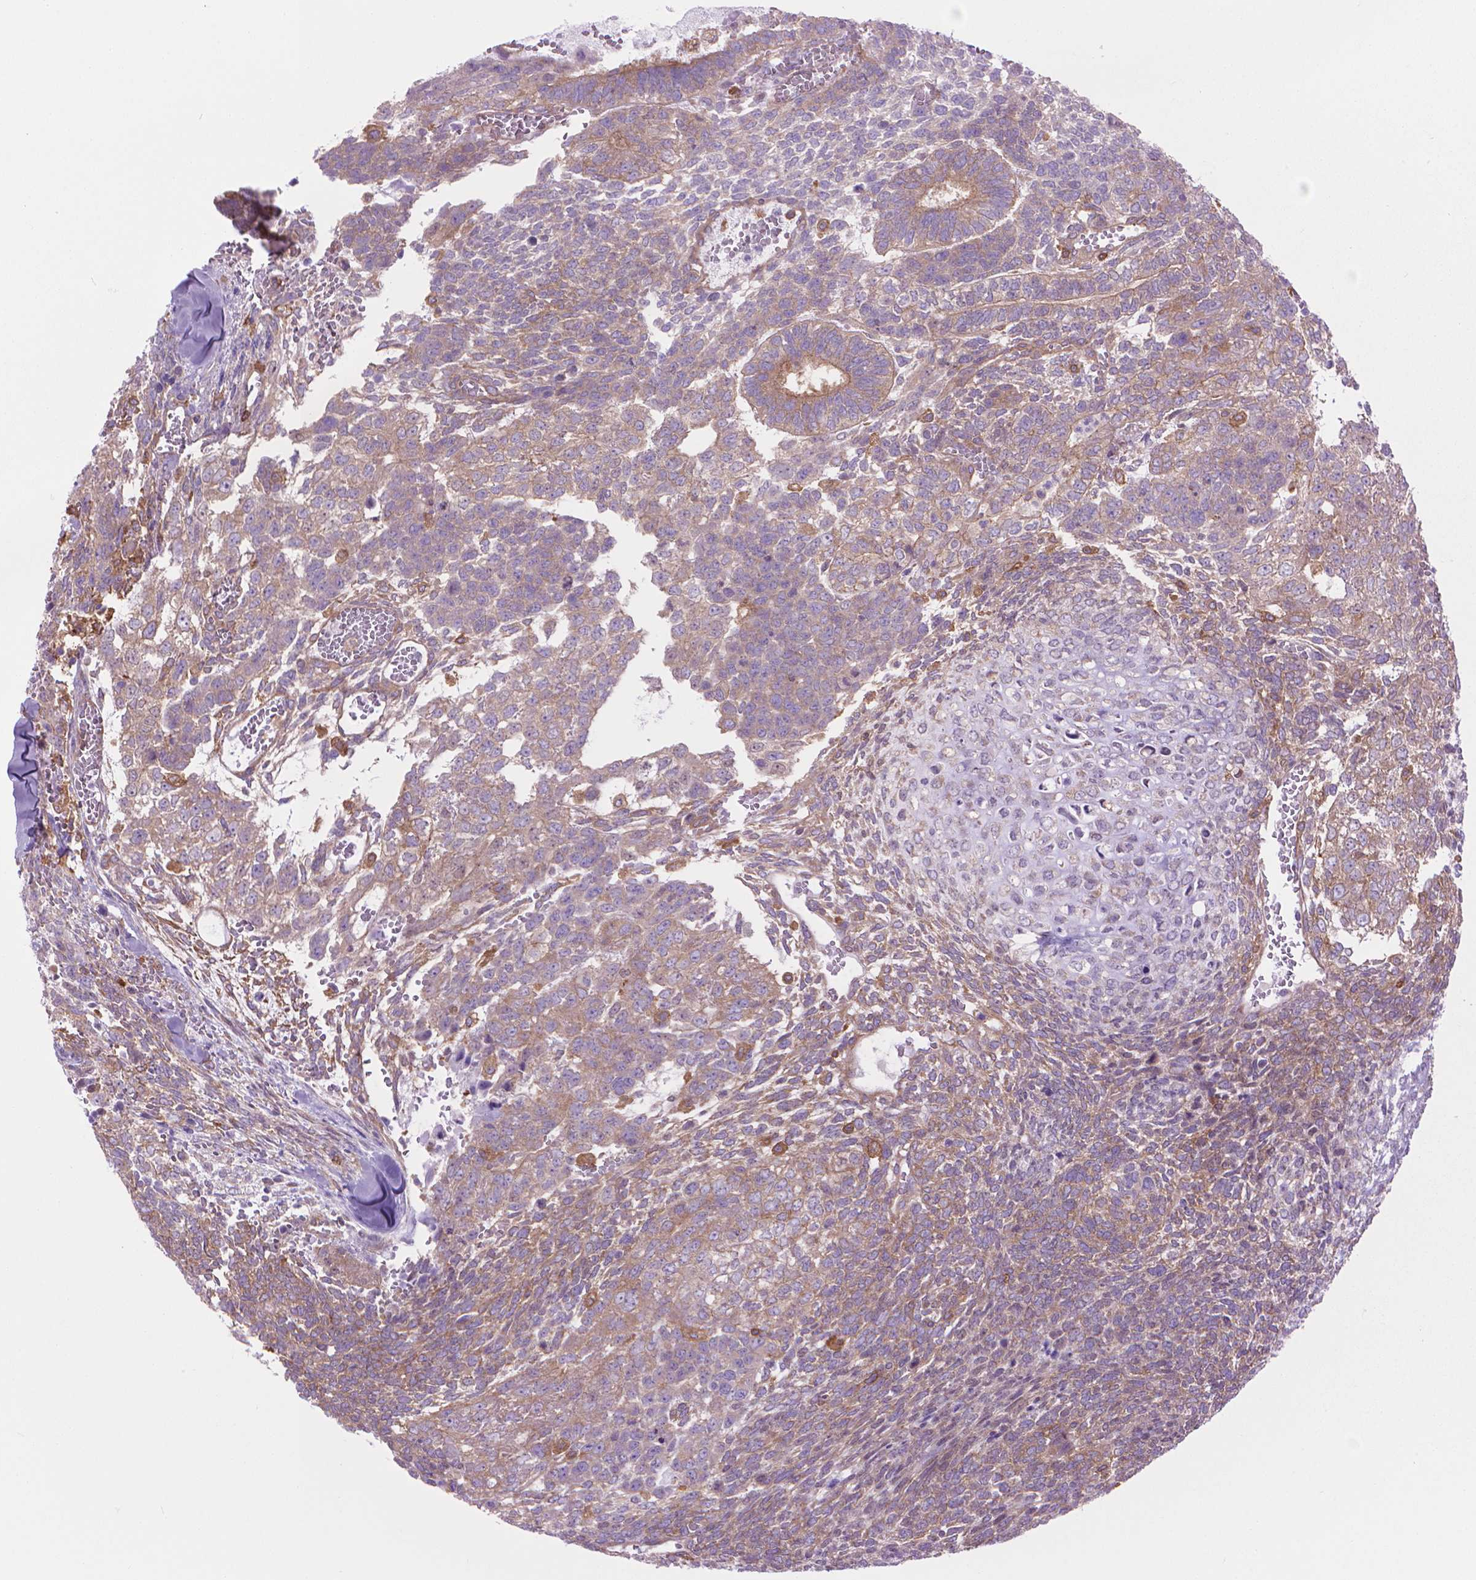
{"staining": {"intensity": "weak", "quantity": "25%-75%", "location": "cytoplasmic/membranous"}, "tissue": "testis cancer", "cell_type": "Tumor cells", "image_type": "cancer", "snomed": [{"axis": "morphology", "description": "Normal tissue, NOS"}, {"axis": "morphology", "description": "Carcinoma, Embryonal, NOS"}, {"axis": "topography", "description": "Testis"}, {"axis": "topography", "description": "Epididymis"}], "caption": "Weak cytoplasmic/membranous positivity for a protein is seen in about 25%-75% of tumor cells of testis cancer using immunohistochemistry.", "gene": "CORO1B", "patient": {"sex": "male", "age": 23}}